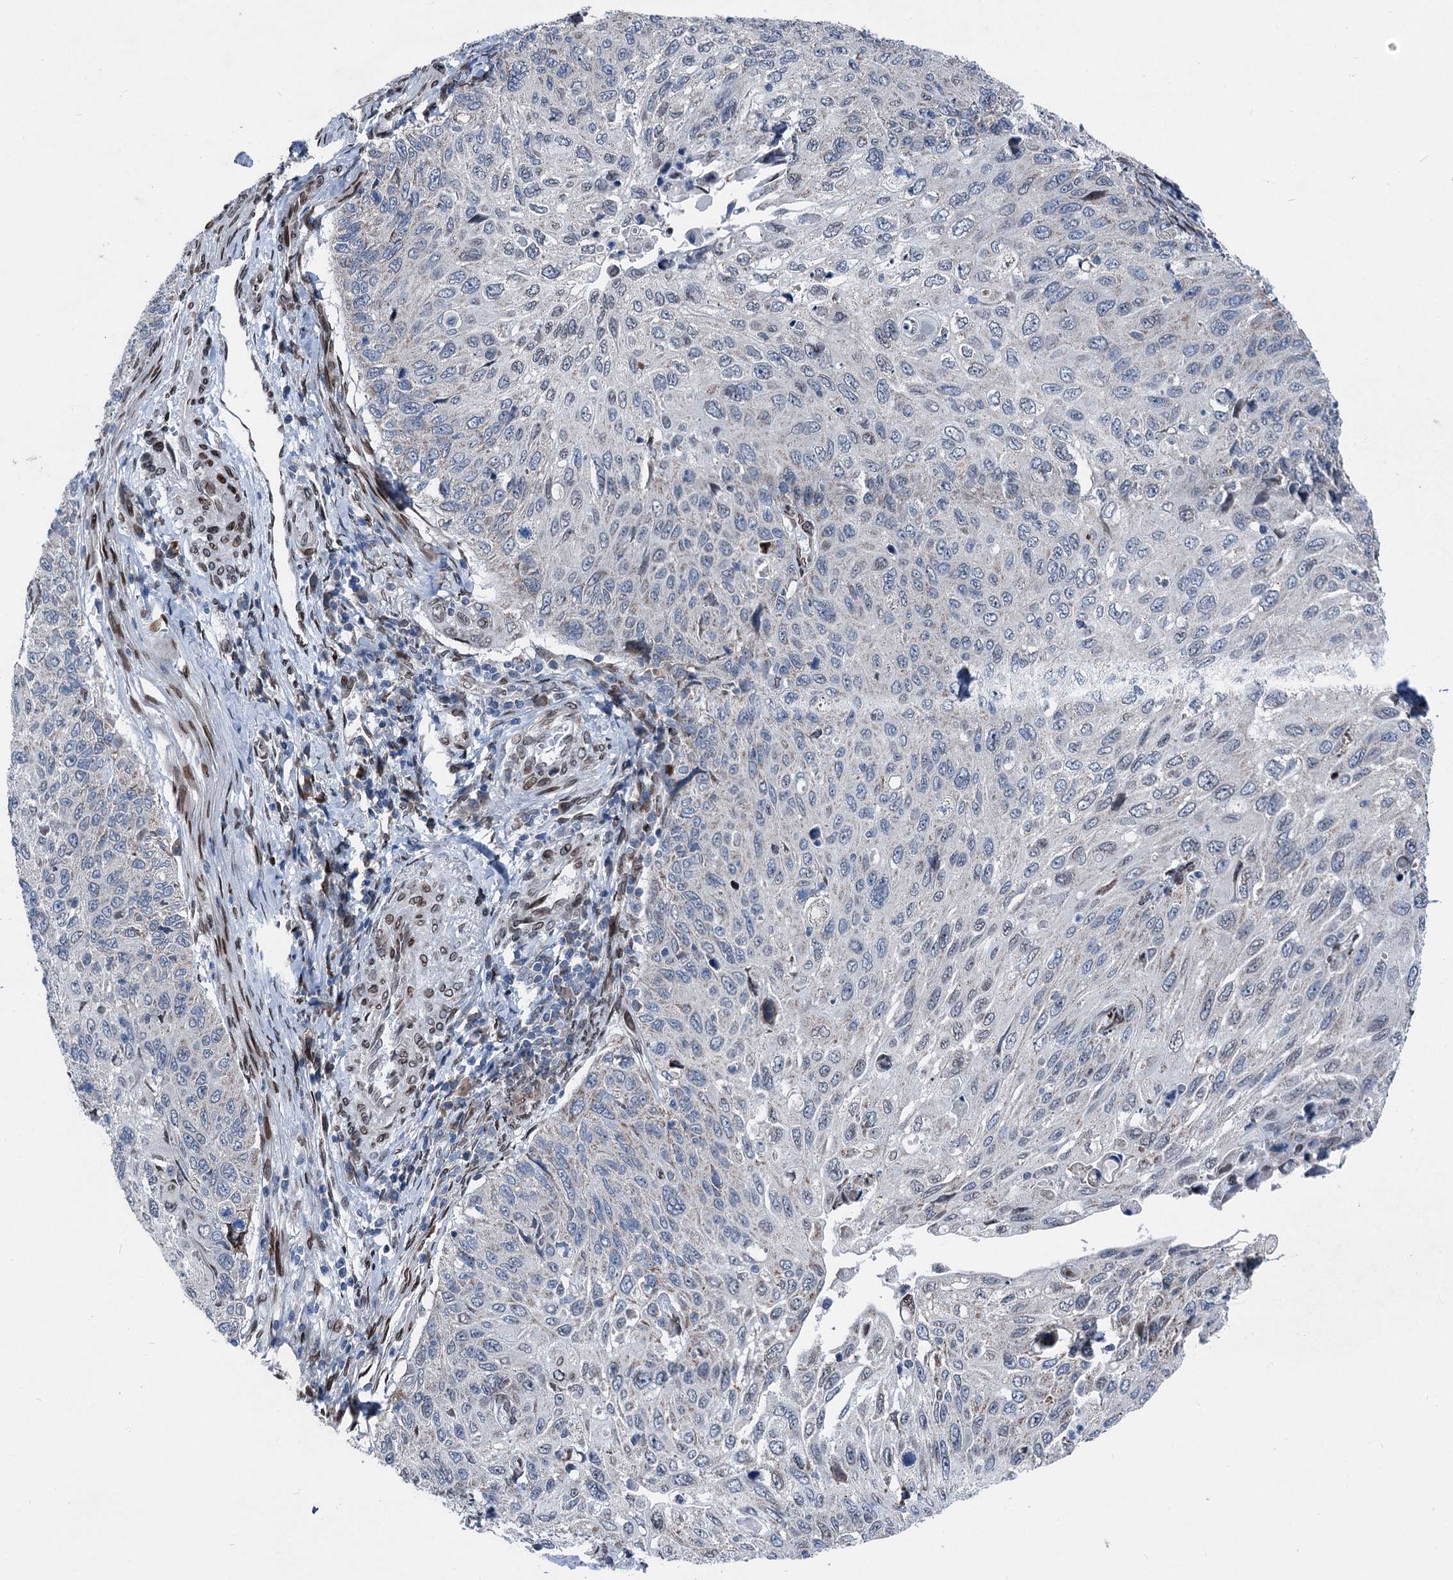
{"staining": {"intensity": "negative", "quantity": "none", "location": "none"}, "tissue": "cervical cancer", "cell_type": "Tumor cells", "image_type": "cancer", "snomed": [{"axis": "morphology", "description": "Squamous cell carcinoma, NOS"}, {"axis": "topography", "description": "Cervix"}], "caption": "Tumor cells show no significant positivity in cervical squamous cell carcinoma. (Immunohistochemistry (ihc), brightfield microscopy, high magnification).", "gene": "MRPL14", "patient": {"sex": "female", "age": 70}}